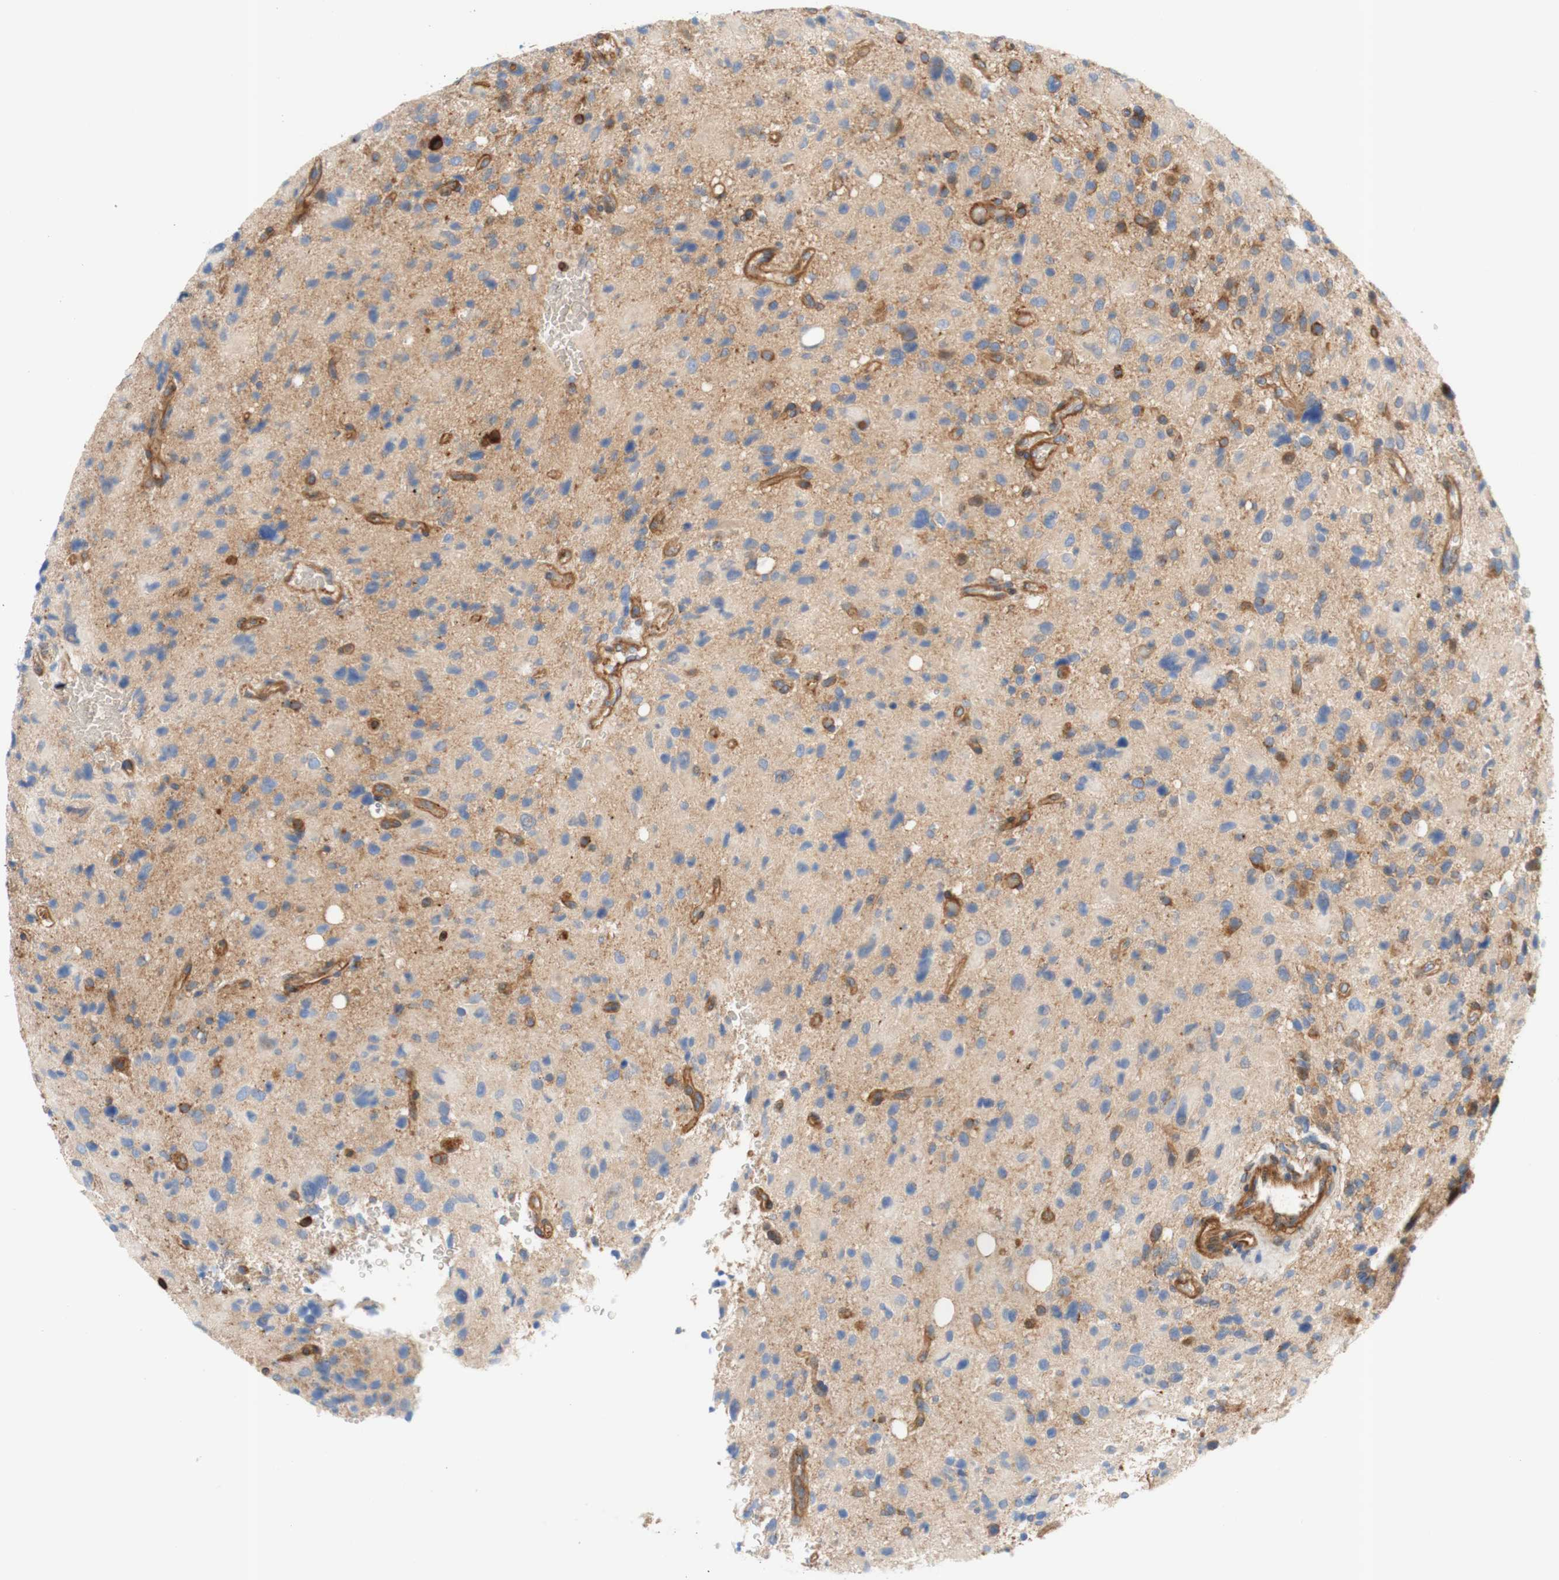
{"staining": {"intensity": "moderate", "quantity": "<25%", "location": "cytoplasmic/membranous"}, "tissue": "glioma", "cell_type": "Tumor cells", "image_type": "cancer", "snomed": [{"axis": "morphology", "description": "Glioma, malignant, High grade"}, {"axis": "topography", "description": "Brain"}], "caption": "The image shows a brown stain indicating the presence of a protein in the cytoplasmic/membranous of tumor cells in glioma.", "gene": "STOM", "patient": {"sex": "male", "age": 48}}